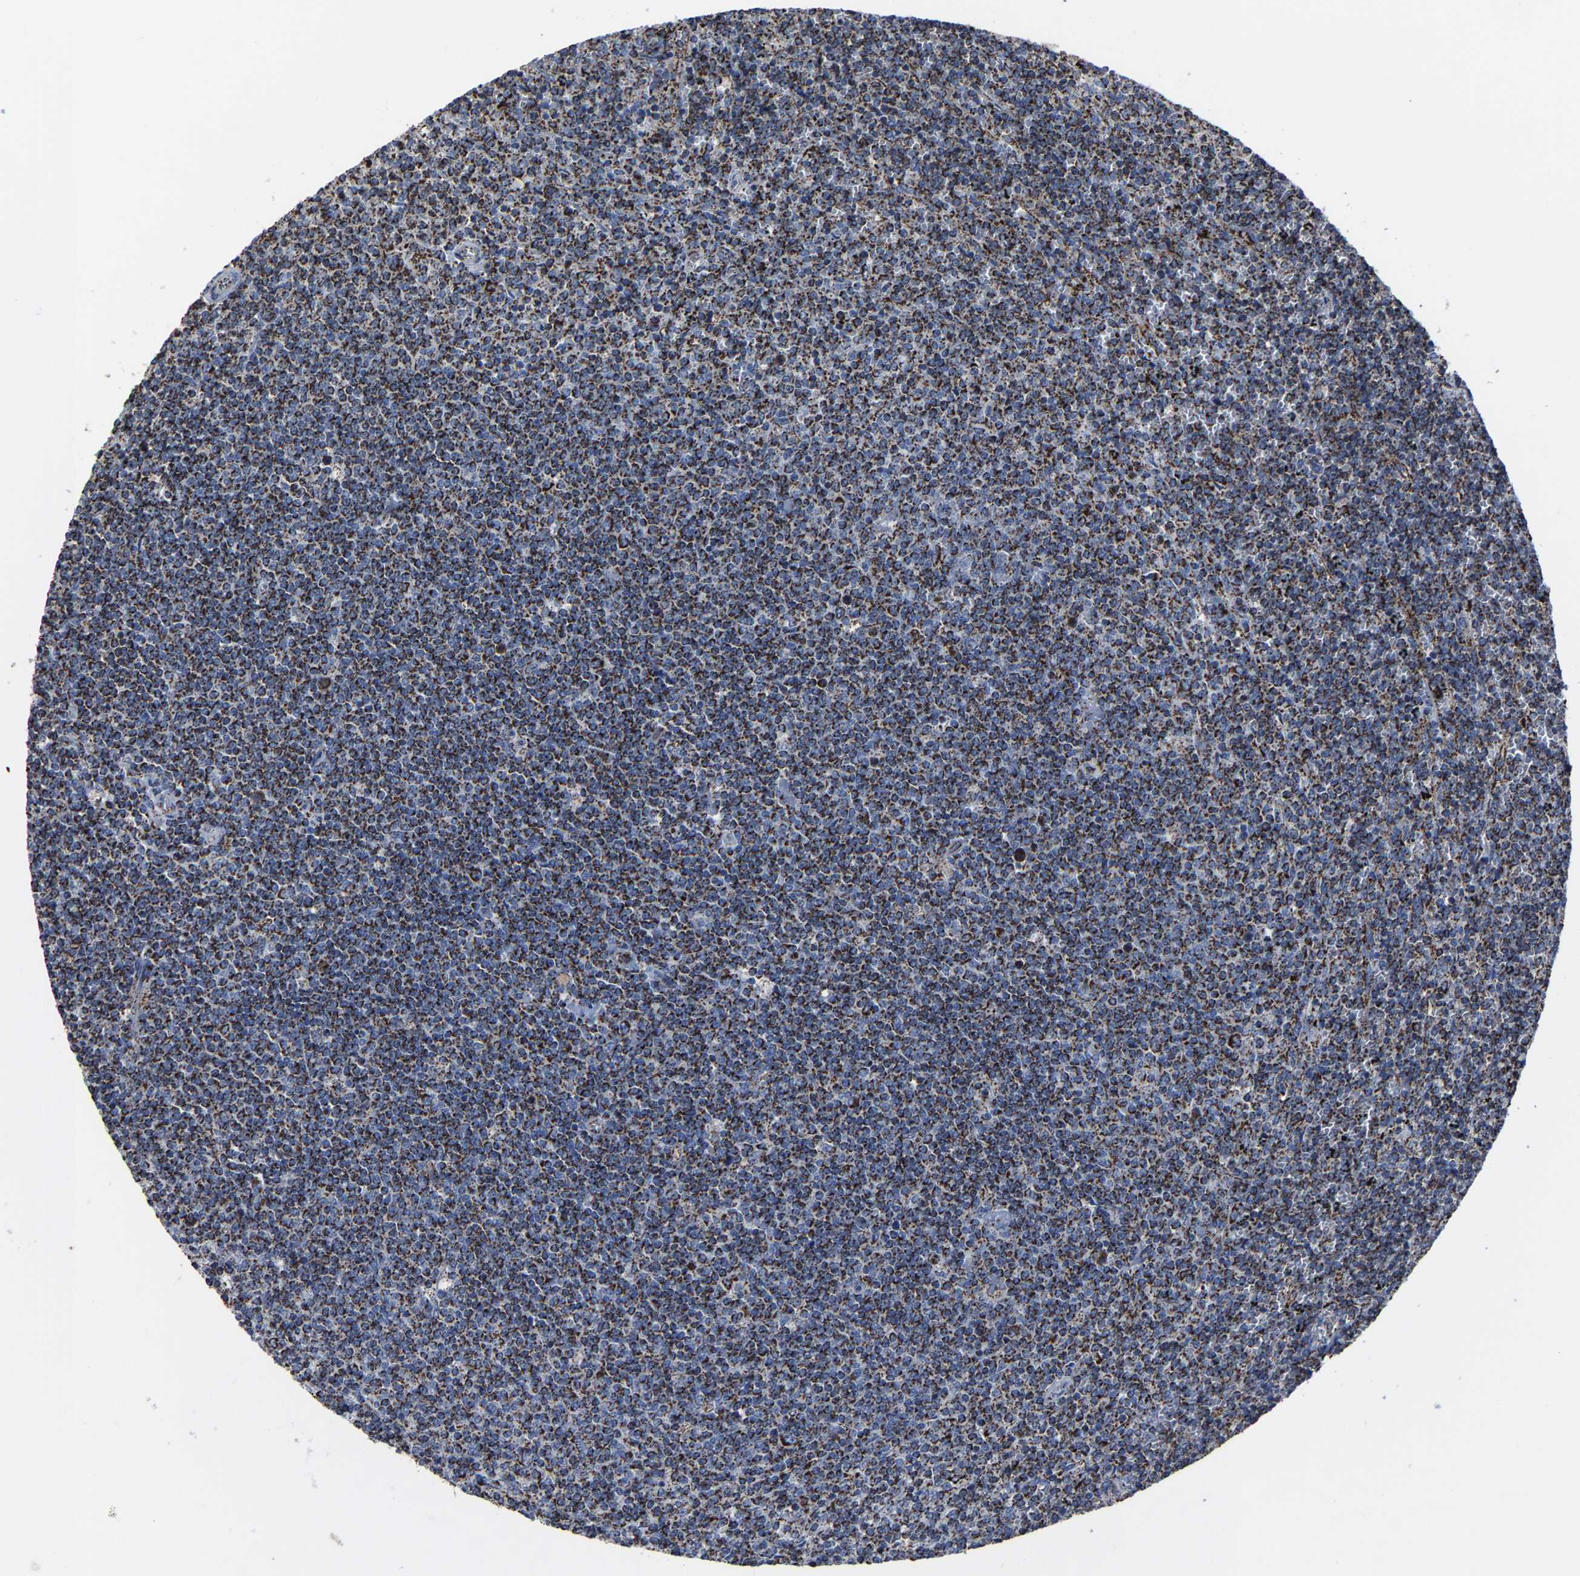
{"staining": {"intensity": "strong", "quantity": ">75%", "location": "cytoplasmic/membranous"}, "tissue": "lymphoma", "cell_type": "Tumor cells", "image_type": "cancer", "snomed": [{"axis": "morphology", "description": "Malignant lymphoma, non-Hodgkin's type, Low grade"}, {"axis": "topography", "description": "Spleen"}], "caption": "DAB (3,3'-diaminobenzidine) immunohistochemical staining of human malignant lymphoma, non-Hodgkin's type (low-grade) shows strong cytoplasmic/membranous protein expression in about >75% of tumor cells.", "gene": "NDUFV3", "patient": {"sex": "female", "age": 50}}